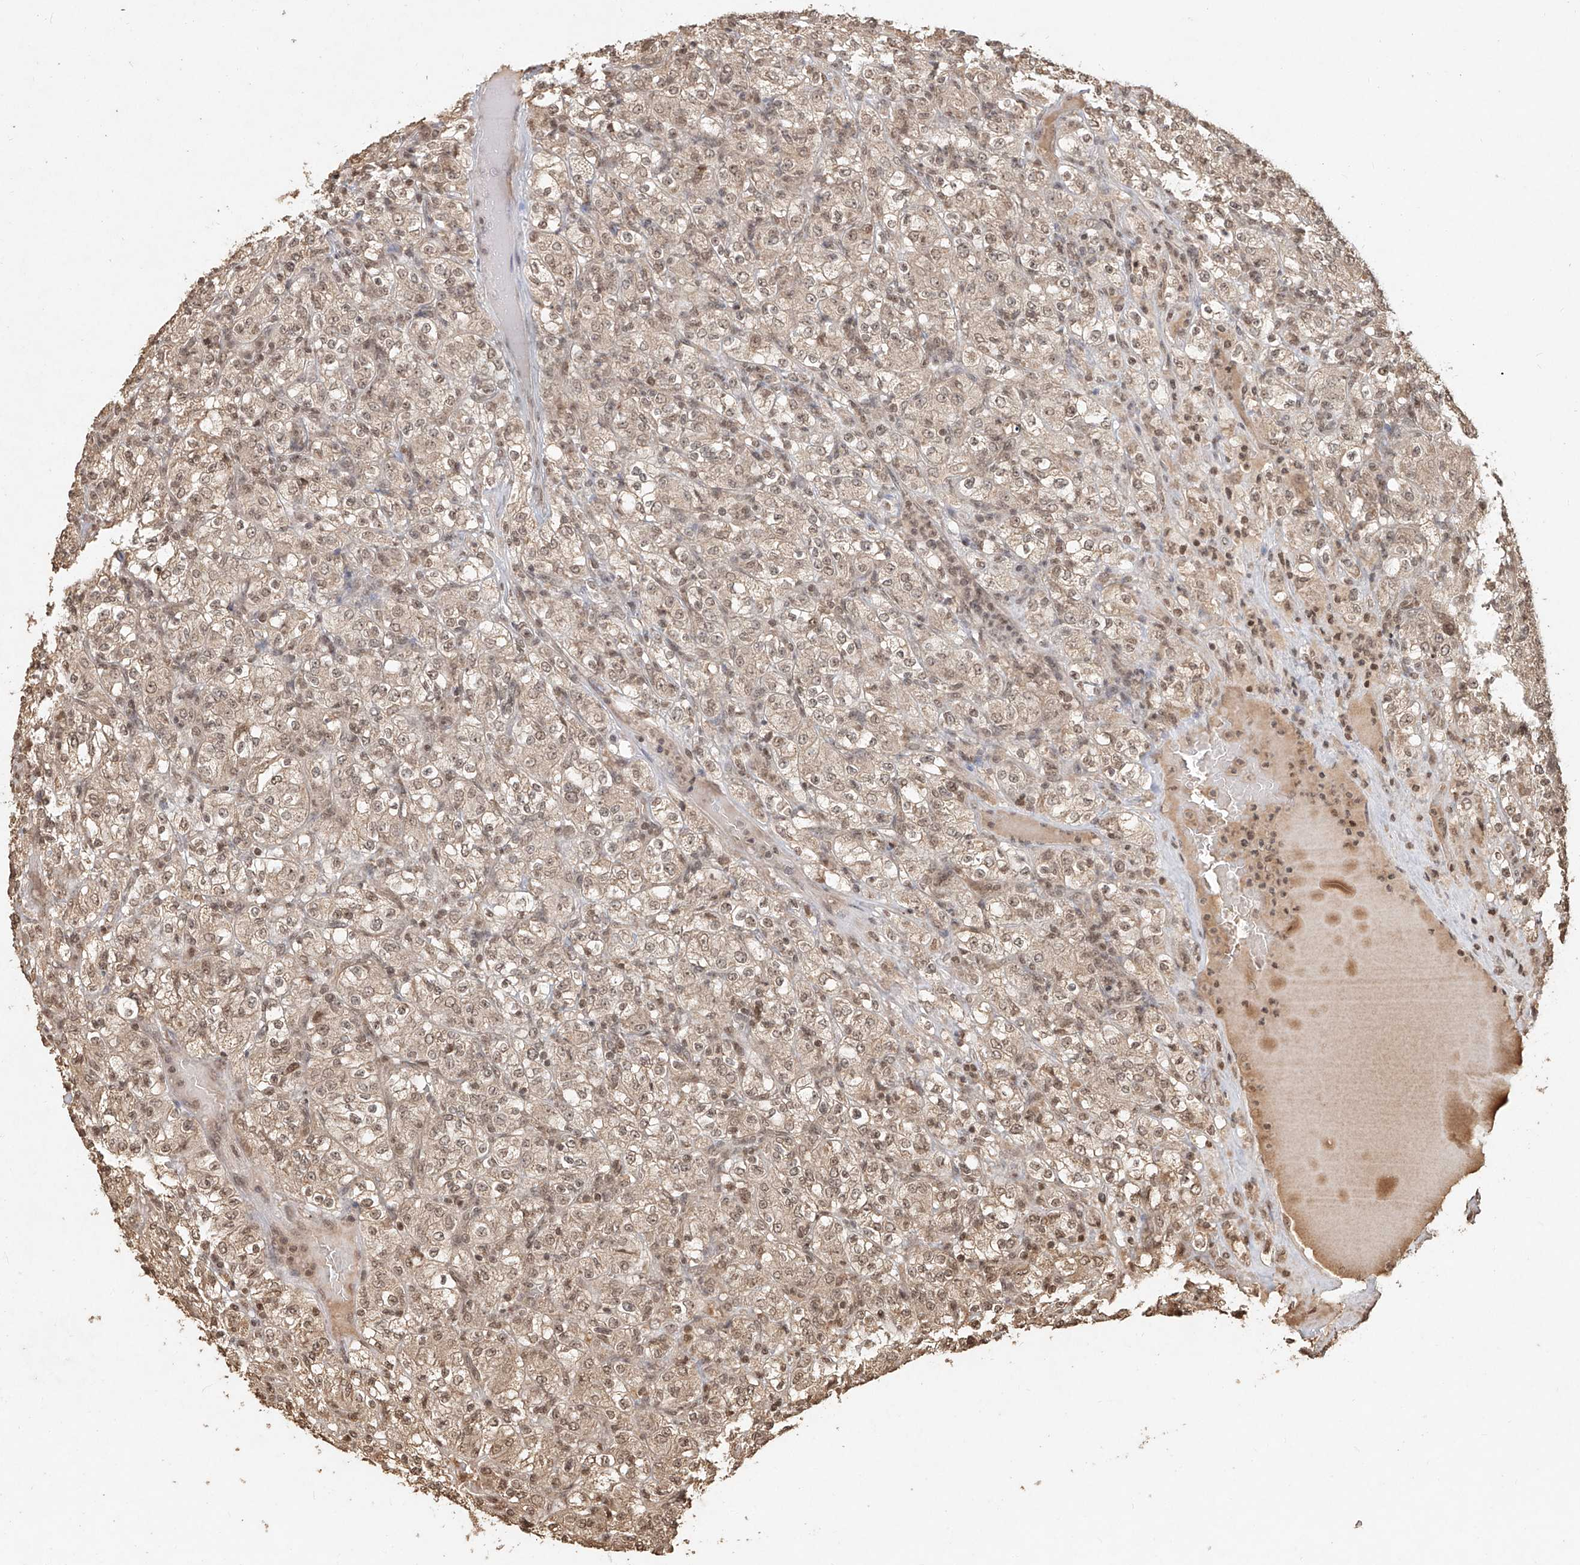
{"staining": {"intensity": "weak", "quantity": ">75%", "location": "cytoplasmic/membranous,nuclear"}, "tissue": "renal cancer", "cell_type": "Tumor cells", "image_type": "cancer", "snomed": [{"axis": "morphology", "description": "Normal tissue, NOS"}, {"axis": "morphology", "description": "Adenocarcinoma, NOS"}, {"axis": "topography", "description": "Kidney"}], "caption": "Immunohistochemistry (IHC) (DAB) staining of renal adenocarcinoma demonstrates weak cytoplasmic/membranous and nuclear protein expression in about >75% of tumor cells.", "gene": "UBE2K", "patient": {"sex": "female", "age": 72}}